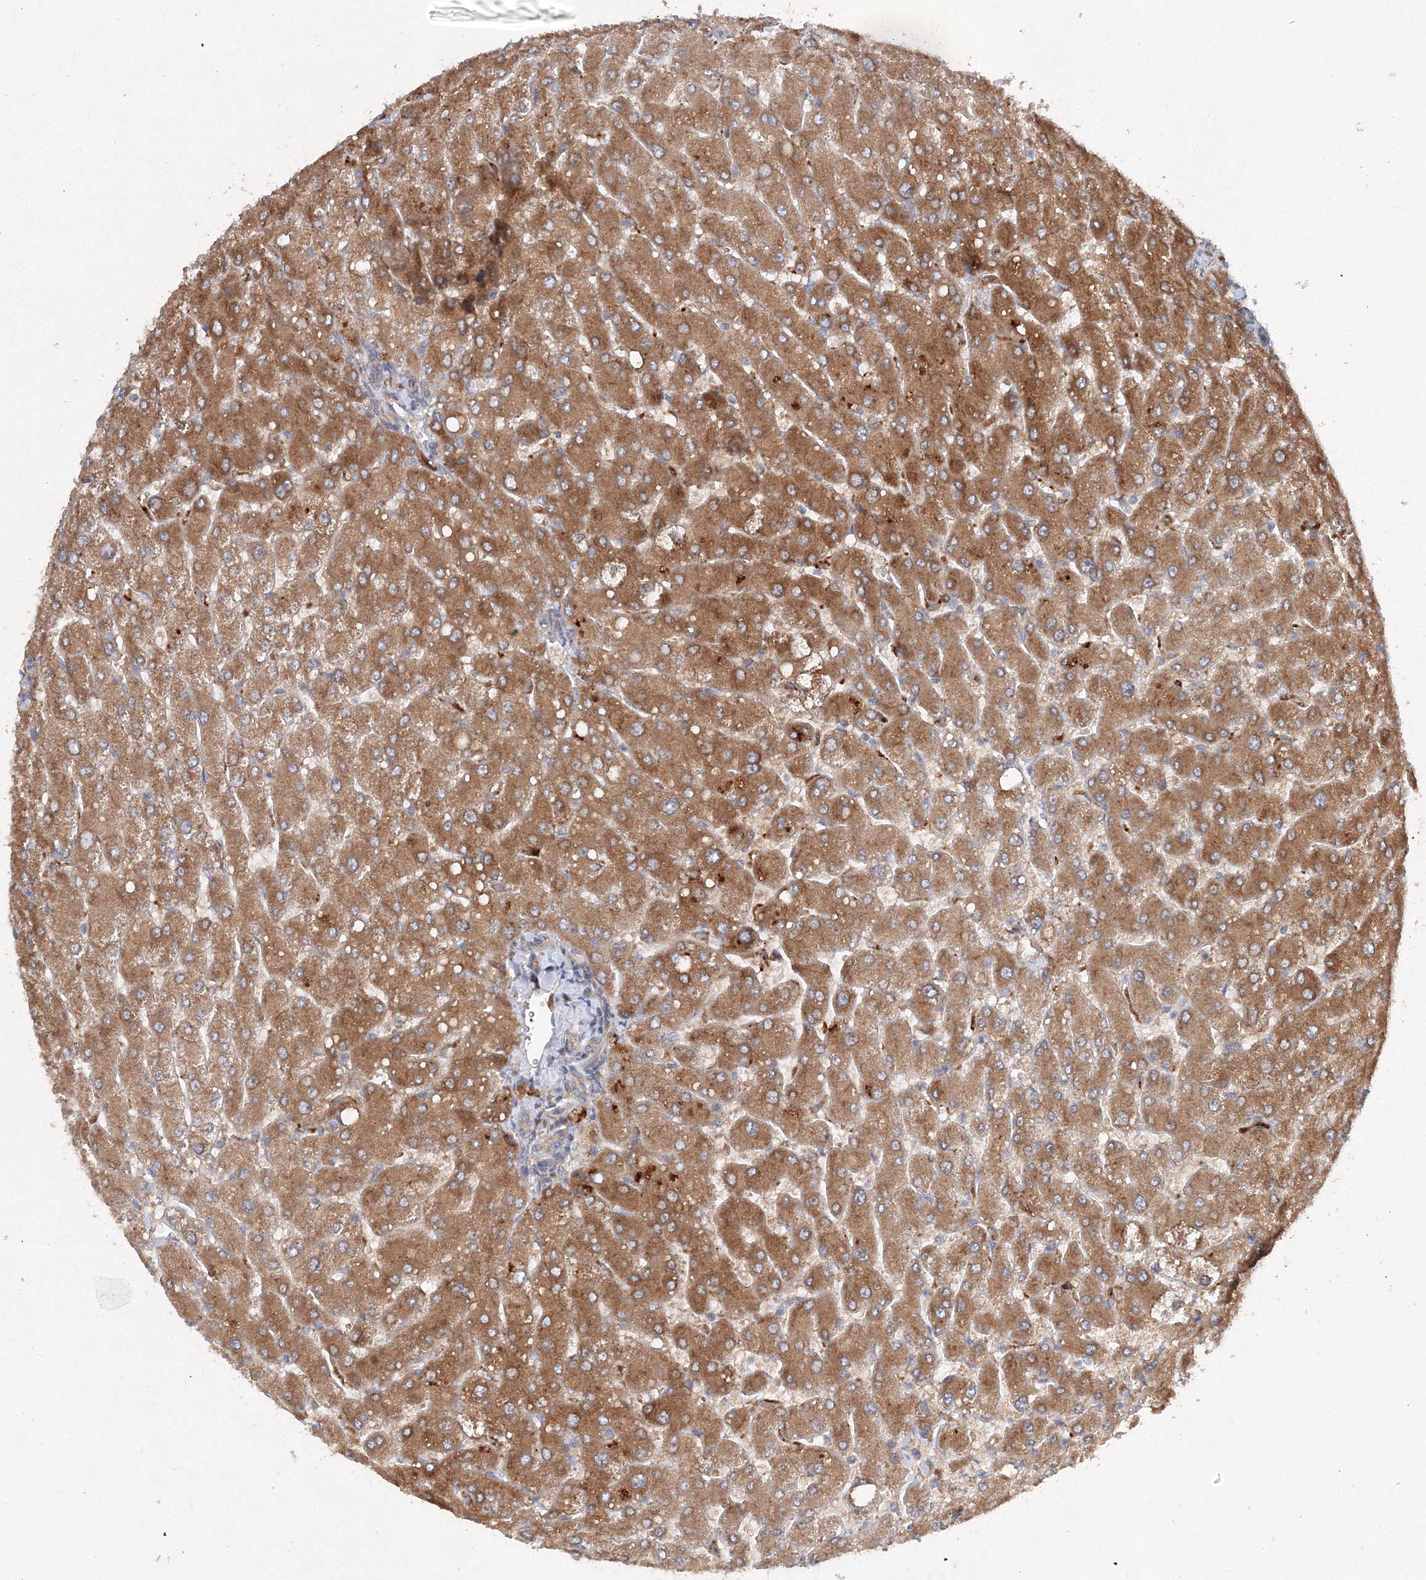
{"staining": {"intensity": "weak", "quantity": ">75%", "location": "cytoplasmic/membranous"}, "tissue": "liver", "cell_type": "Cholangiocytes", "image_type": "normal", "snomed": [{"axis": "morphology", "description": "Normal tissue, NOS"}, {"axis": "topography", "description": "Liver"}], "caption": "Brown immunohistochemical staining in normal human liver displays weak cytoplasmic/membranous expression in about >75% of cholangiocytes.", "gene": "SLC36A1", "patient": {"sex": "male", "age": 55}}